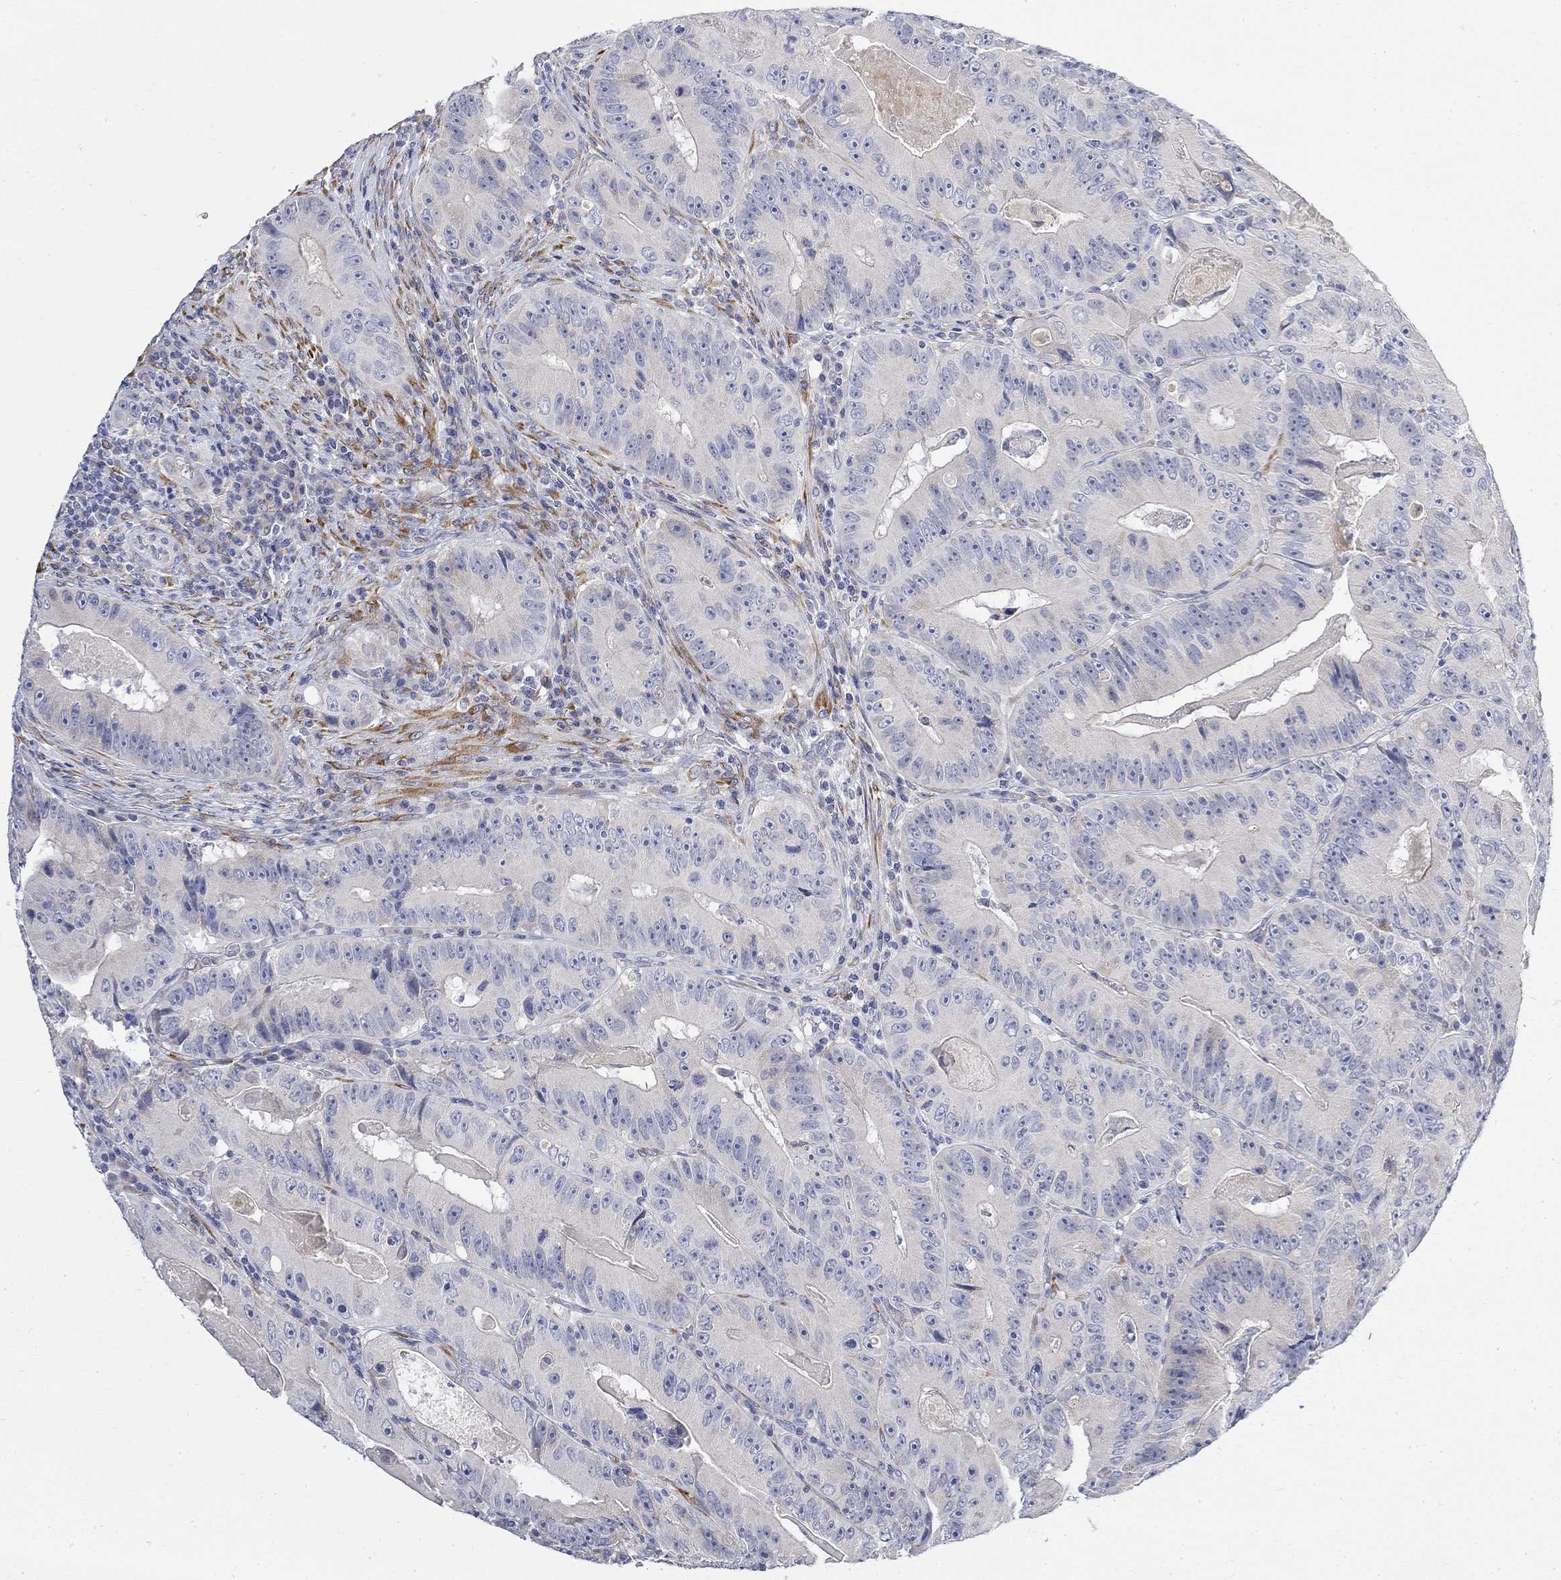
{"staining": {"intensity": "negative", "quantity": "none", "location": "none"}, "tissue": "colorectal cancer", "cell_type": "Tumor cells", "image_type": "cancer", "snomed": [{"axis": "morphology", "description": "Adenocarcinoma, NOS"}, {"axis": "topography", "description": "Colon"}], "caption": "Histopathology image shows no protein expression in tumor cells of colorectal cancer (adenocarcinoma) tissue.", "gene": "FNDC5", "patient": {"sex": "female", "age": 86}}